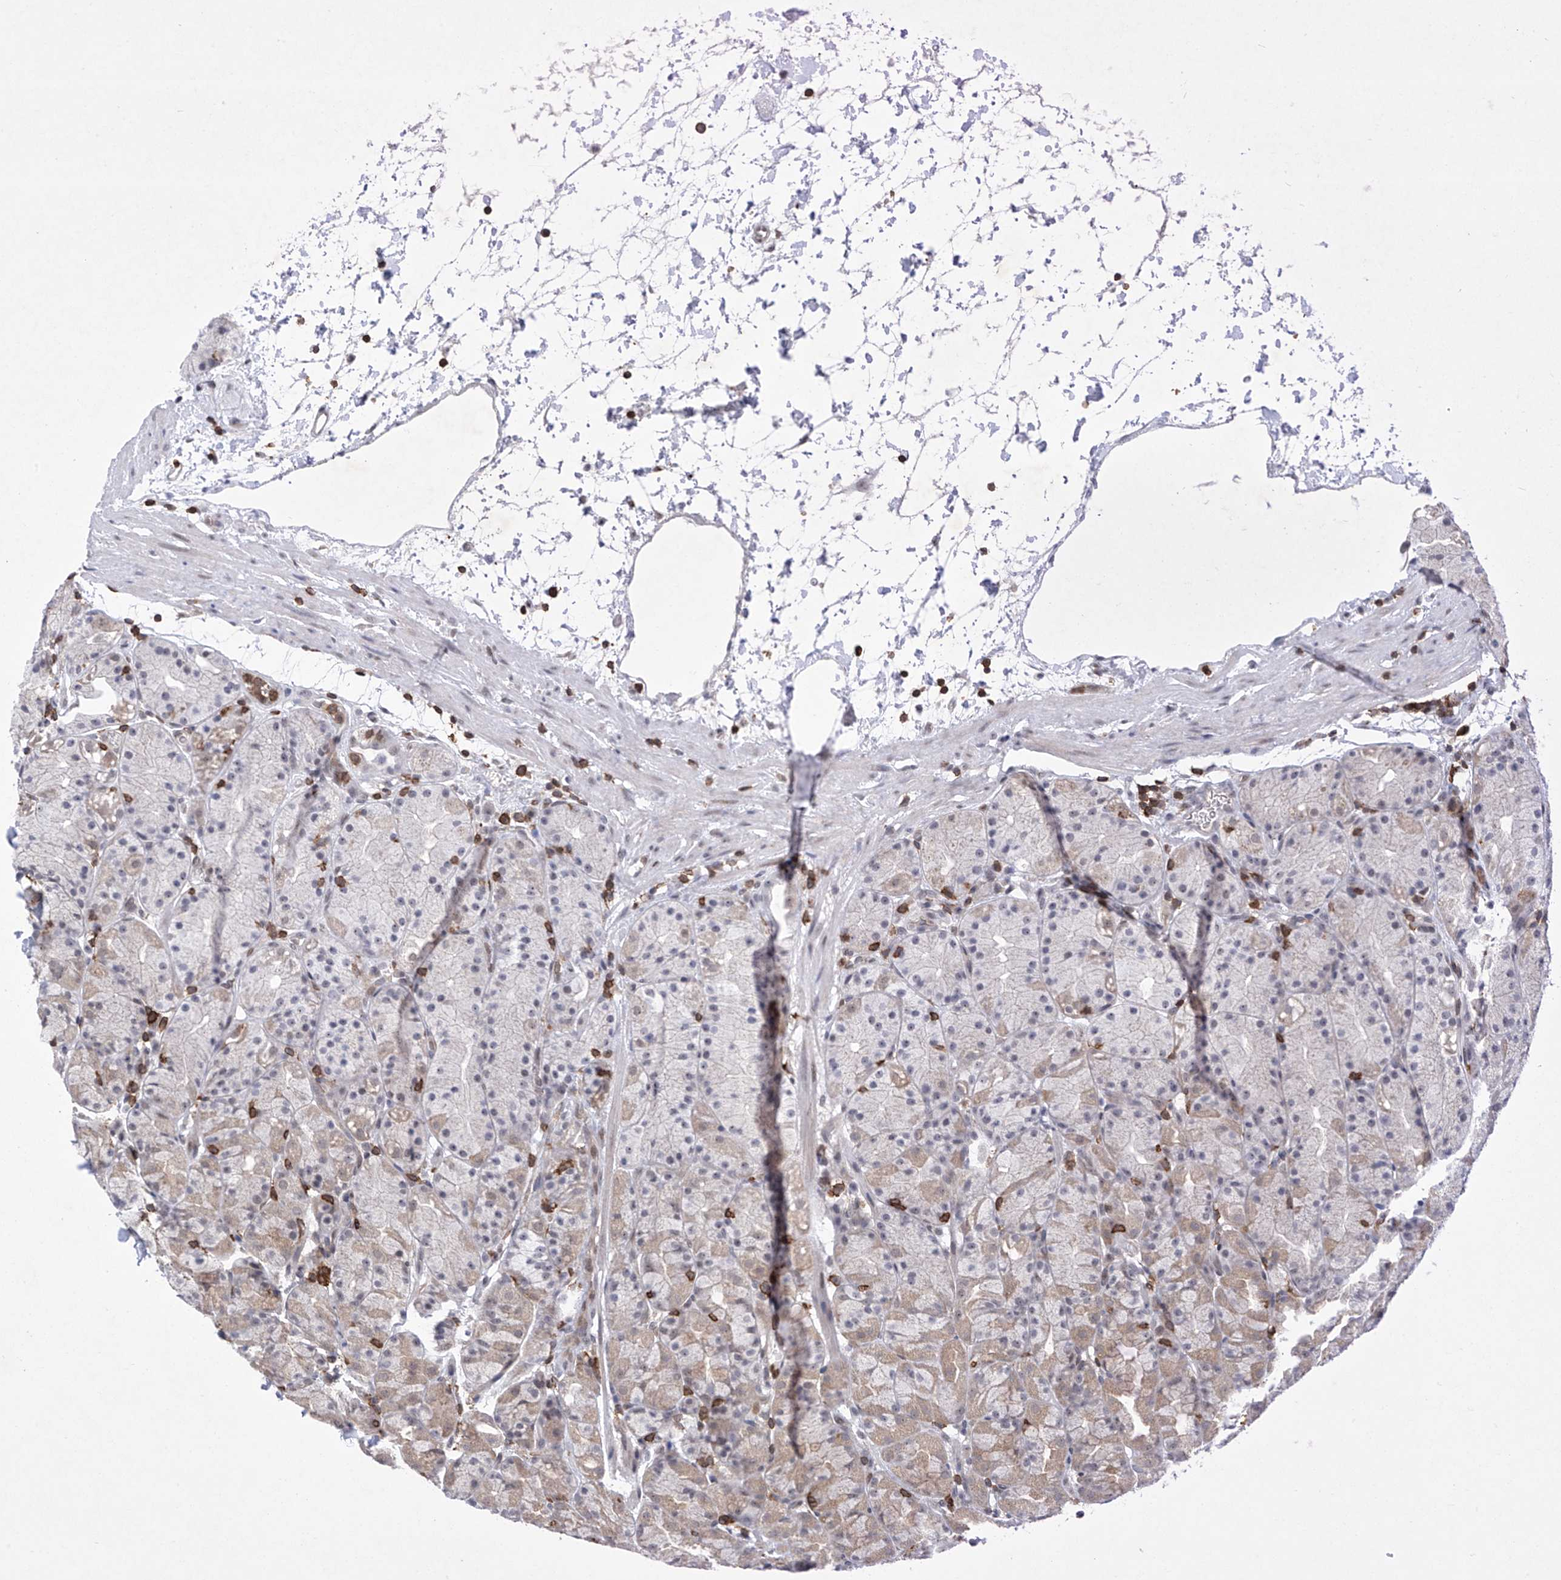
{"staining": {"intensity": "weak", "quantity": "<25%", "location": "cytoplasmic/membranous,nuclear"}, "tissue": "stomach", "cell_type": "Glandular cells", "image_type": "normal", "snomed": [{"axis": "morphology", "description": "Normal tissue, NOS"}, {"axis": "topography", "description": "Stomach, upper"}], "caption": "The histopathology image displays no staining of glandular cells in normal stomach. The staining was performed using DAB to visualize the protein expression in brown, while the nuclei were stained in blue with hematoxylin (Magnification: 20x).", "gene": "MSL3", "patient": {"sex": "male", "age": 48}}